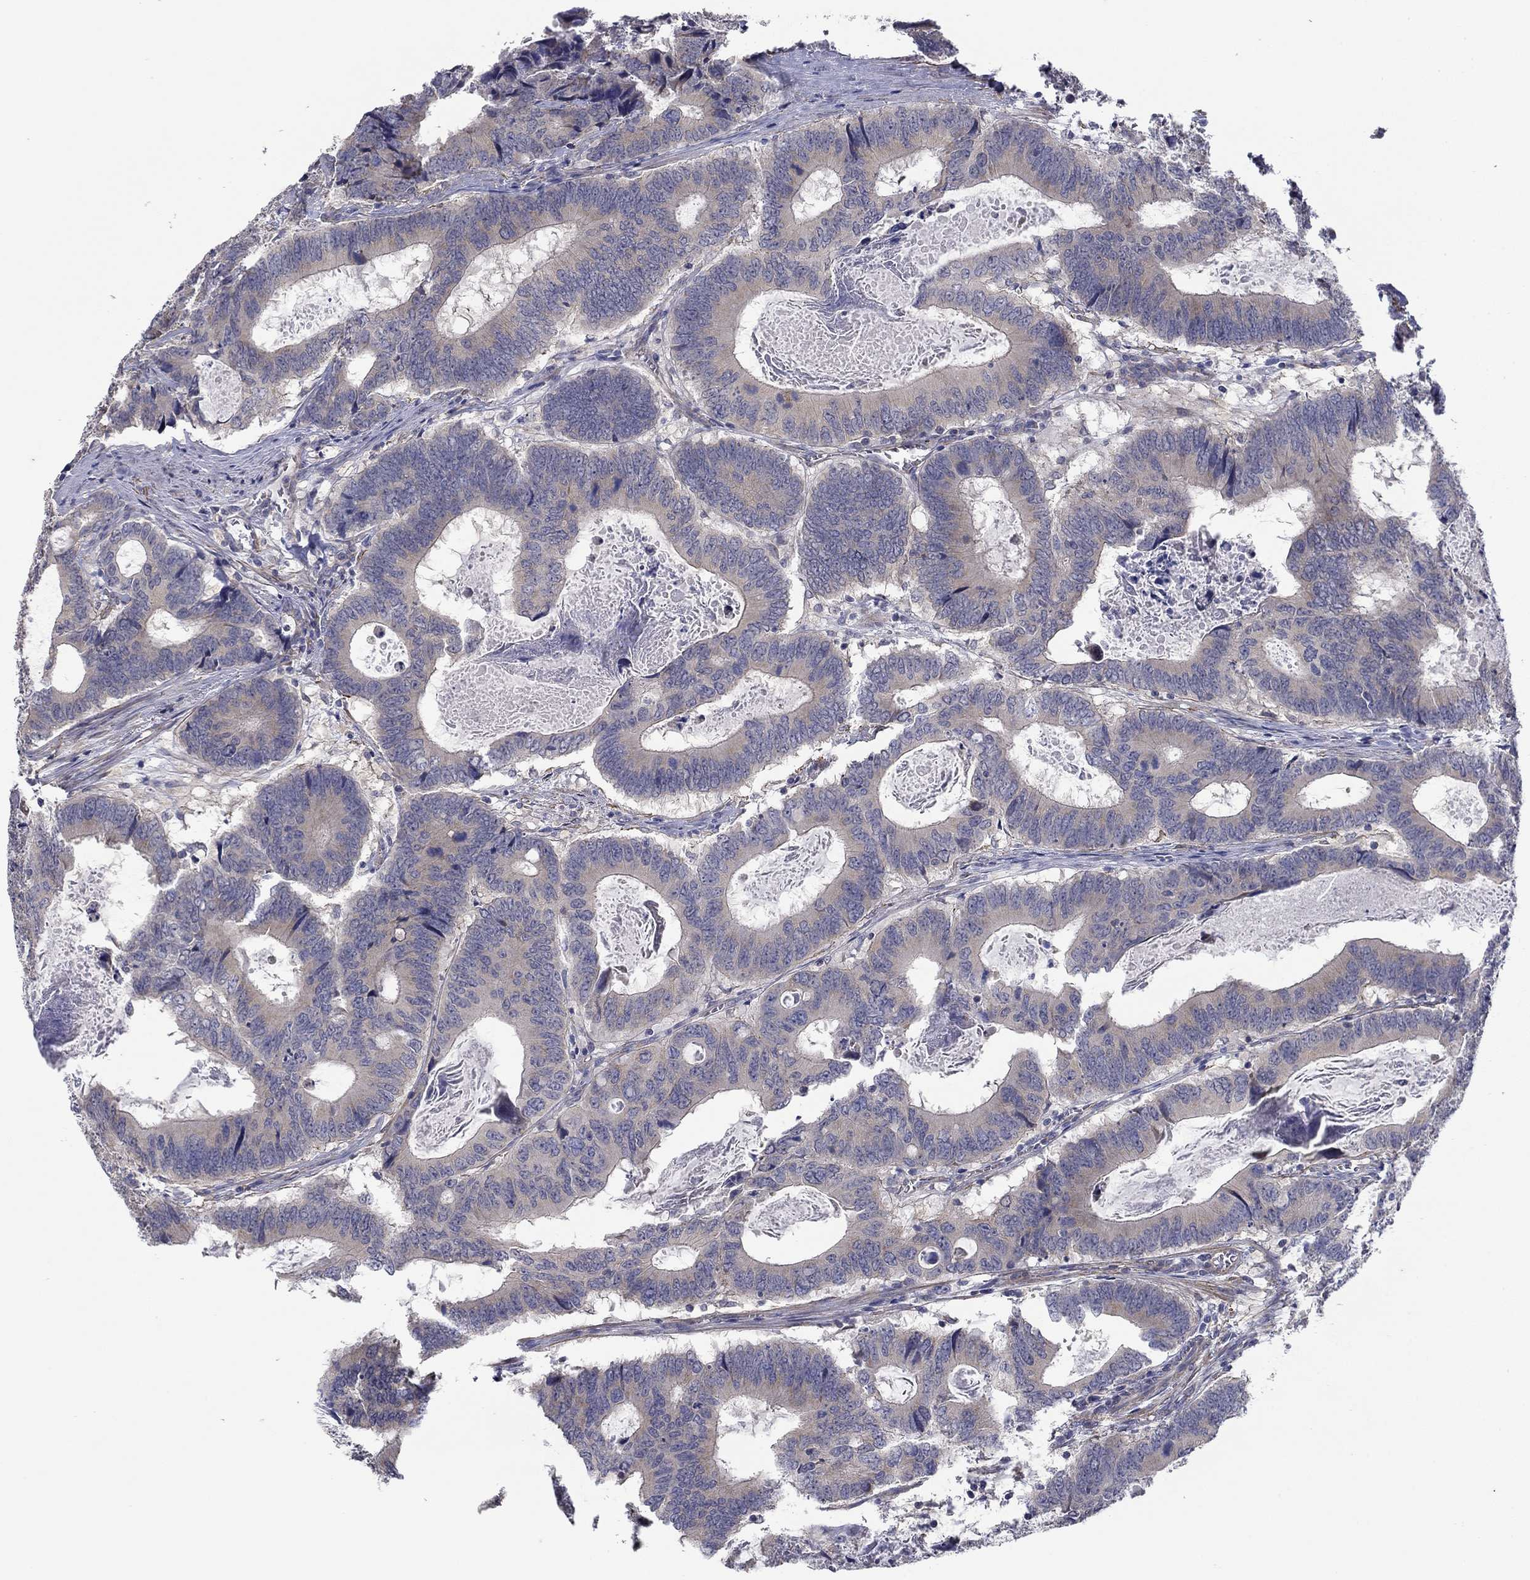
{"staining": {"intensity": "negative", "quantity": "none", "location": "none"}, "tissue": "colorectal cancer", "cell_type": "Tumor cells", "image_type": "cancer", "snomed": [{"axis": "morphology", "description": "Adenocarcinoma, NOS"}, {"axis": "topography", "description": "Colon"}], "caption": "DAB (3,3'-diaminobenzidine) immunohistochemical staining of human colorectal adenocarcinoma exhibits no significant staining in tumor cells.", "gene": "GRK7", "patient": {"sex": "female", "age": 82}}